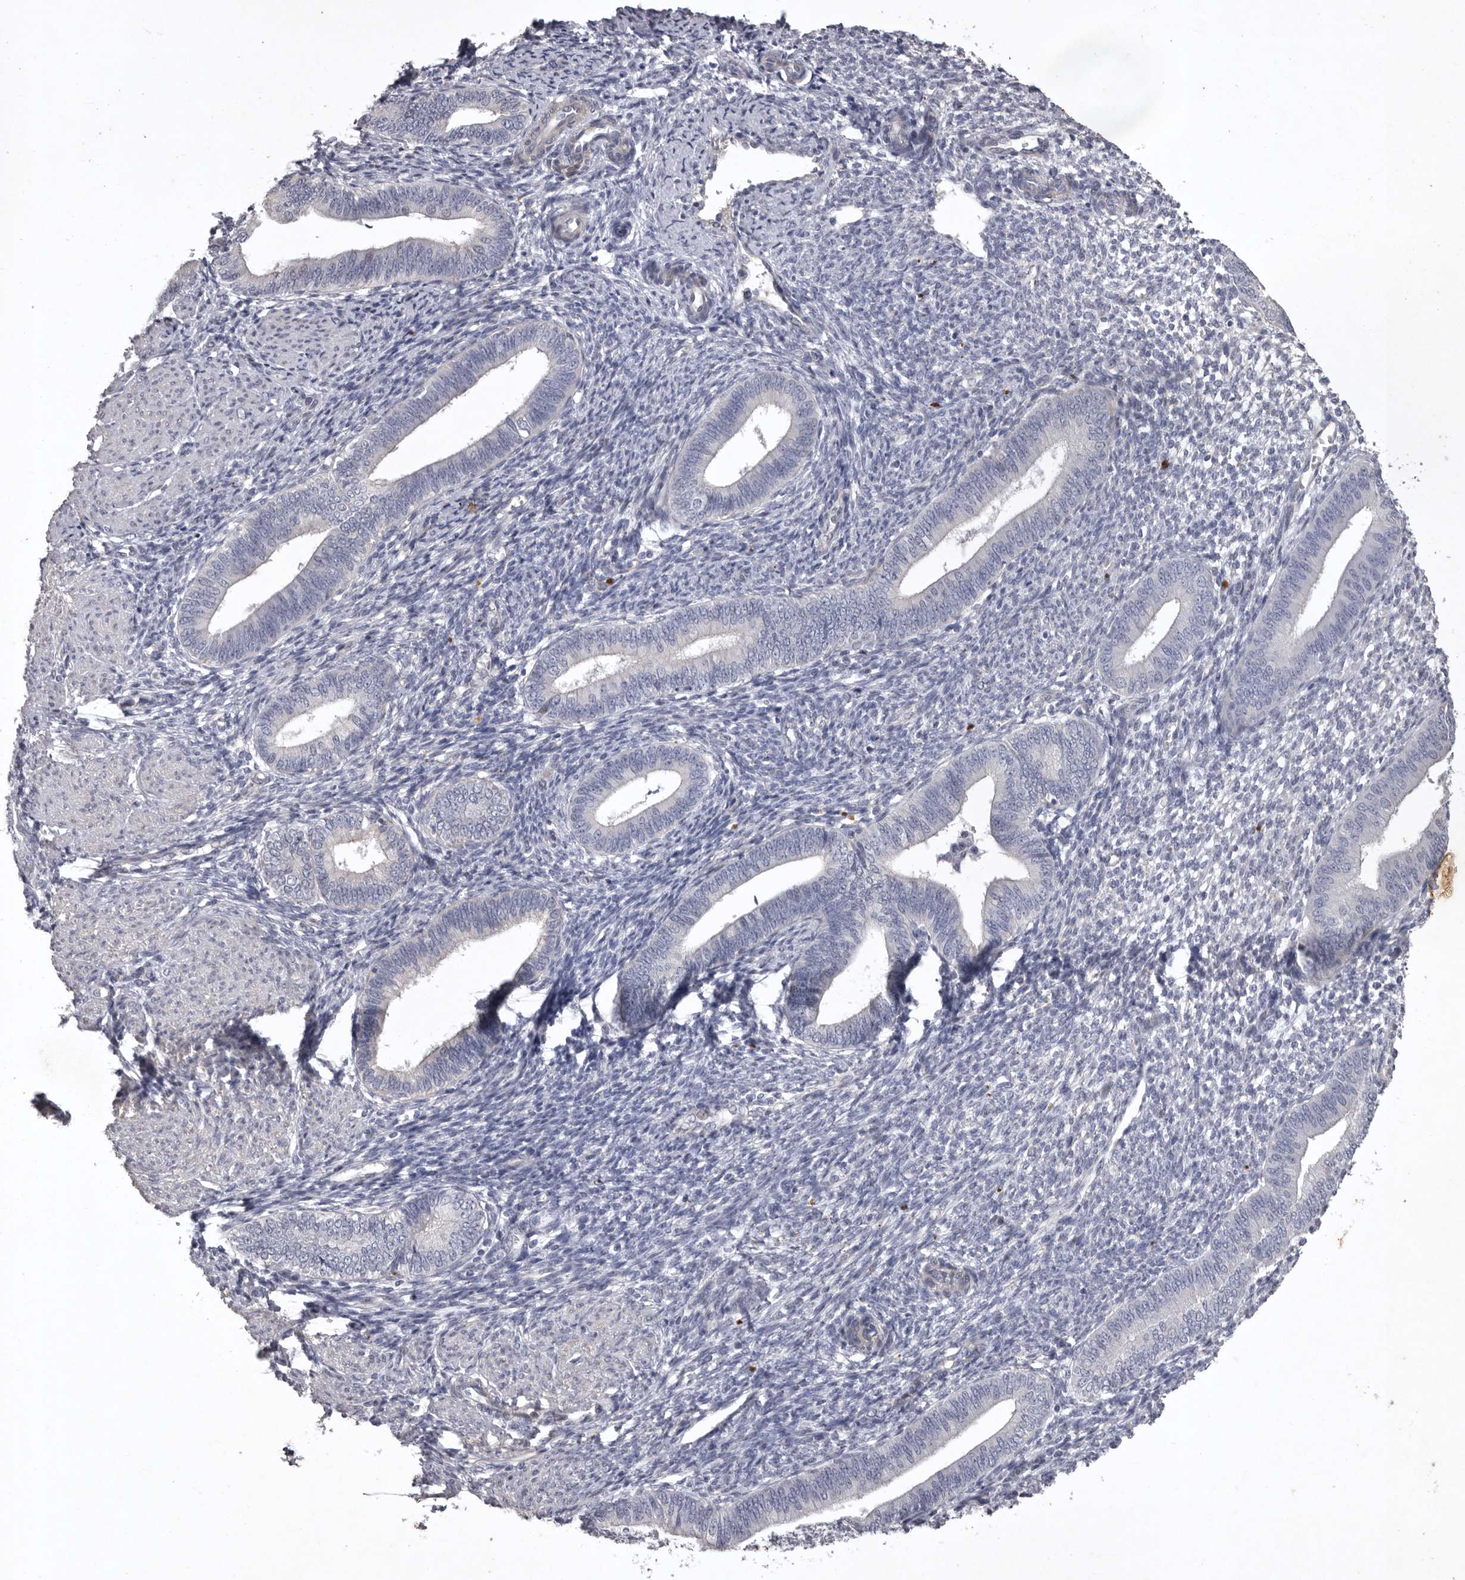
{"staining": {"intensity": "negative", "quantity": "none", "location": "none"}, "tissue": "endometrium", "cell_type": "Cells in endometrial stroma", "image_type": "normal", "snomed": [{"axis": "morphology", "description": "Normal tissue, NOS"}, {"axis": "topography", "description": "Endometrium"}], "caption": "Endometrium was stained to show a protein in brown. There is no significant positivity in cells in endometrial stroma. The staining is performed using DAB (3,3'-diaminobenzidine) brown chromogen with nuclei counter-stained in using hematoxylin.", "gene": "NKAIN4", "patient": {"sex": "female", "age": 46}}